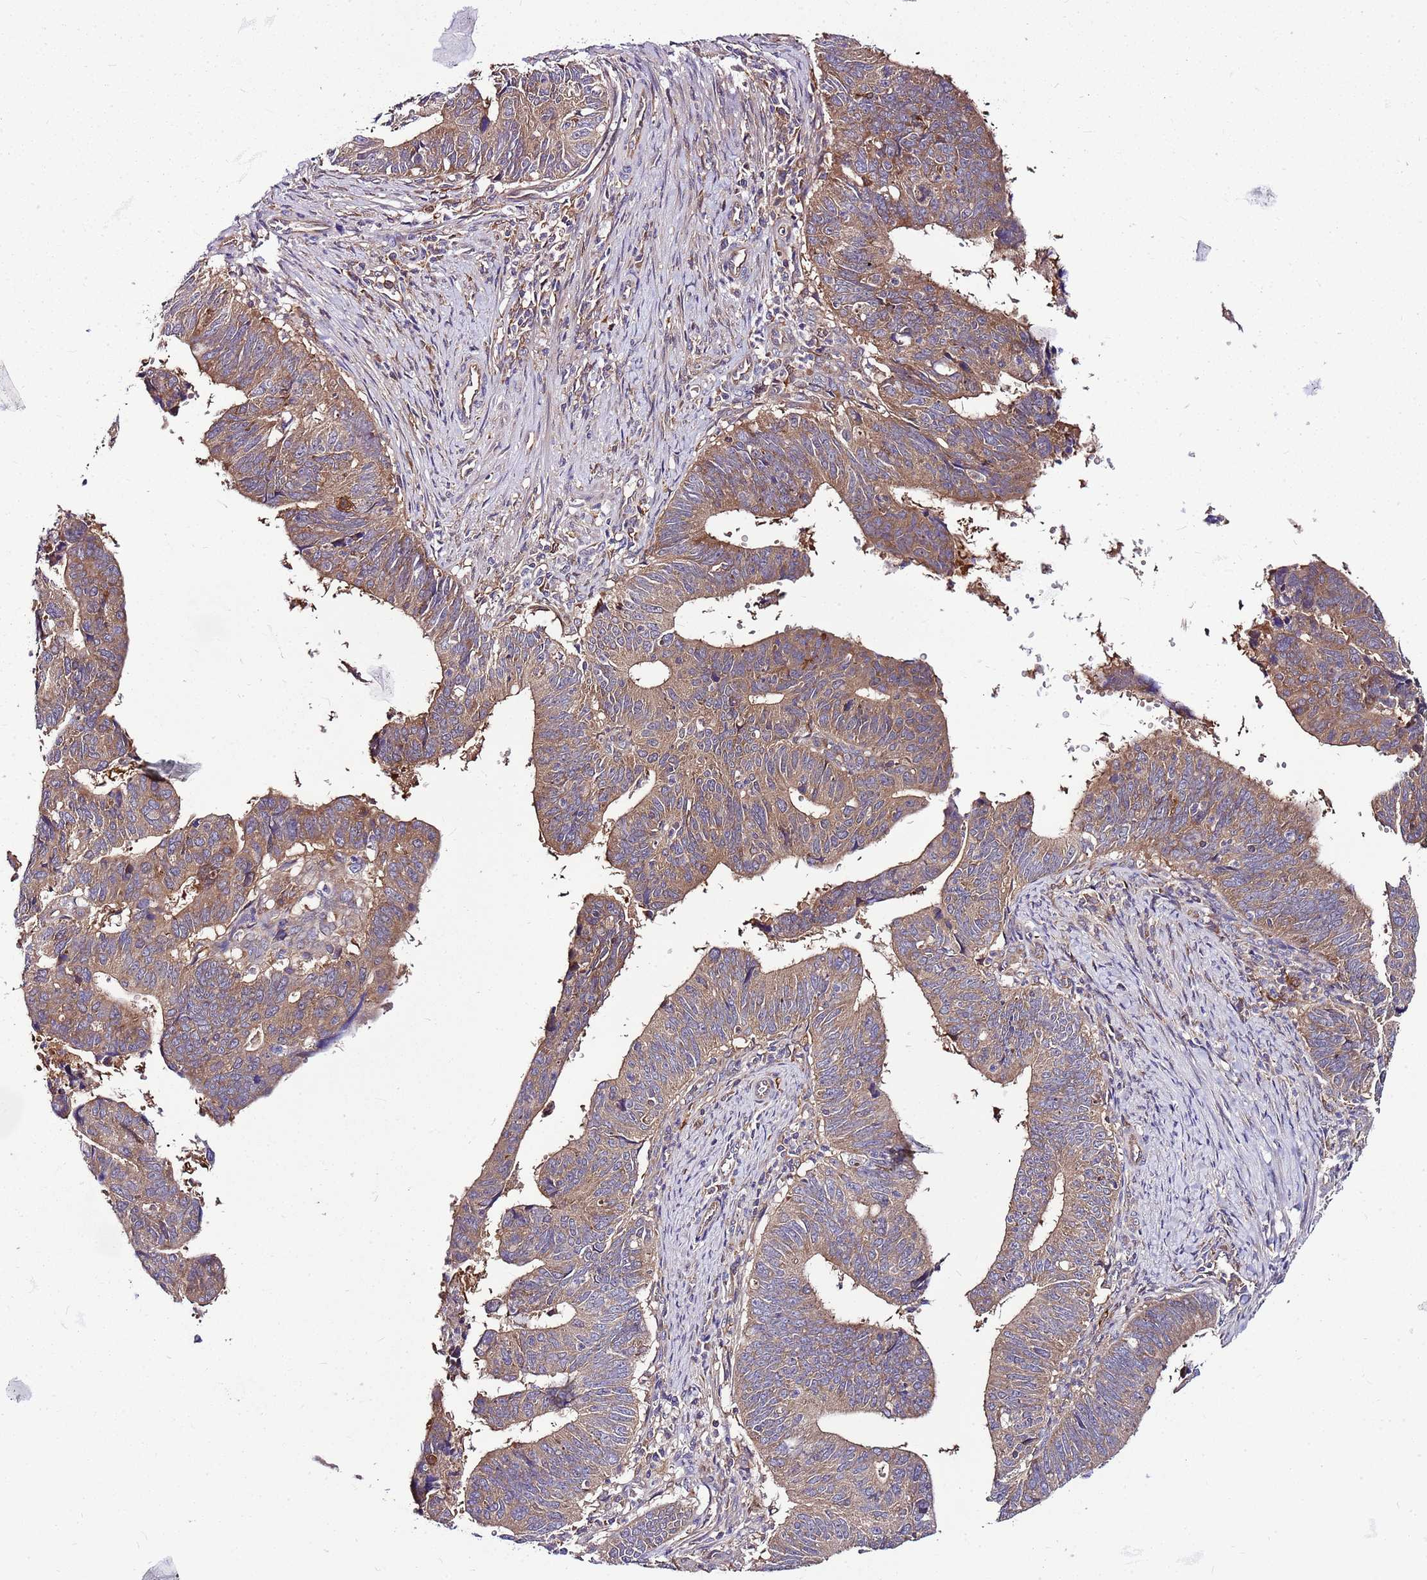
{"staining": {"intensity": "moderate", "quantity": "25%-75%", "location": "cytoplasmic/membranous"}, "tissue": "stomach cancer", "cell_type": "Tumor cells", "image_type": "cancer", "snomed": [{"axis": "morphology", "description": "Adenocarcinoma, NOS"}, {"axis": "topography", "description": "Stomach"}], "caption": "DAB immunohistochemical staining of adenocarcinoma (stomach) displays moderate cytoplasmic/membranous protein expression in about 25%-75% of tumor cells. (Stains: DAB in brown, nuclei in blue, Microscopy: brightfield microscopy at high magnification).", "gene": "ATXN2L", "patient": {"sex": "male", "age": 59}}